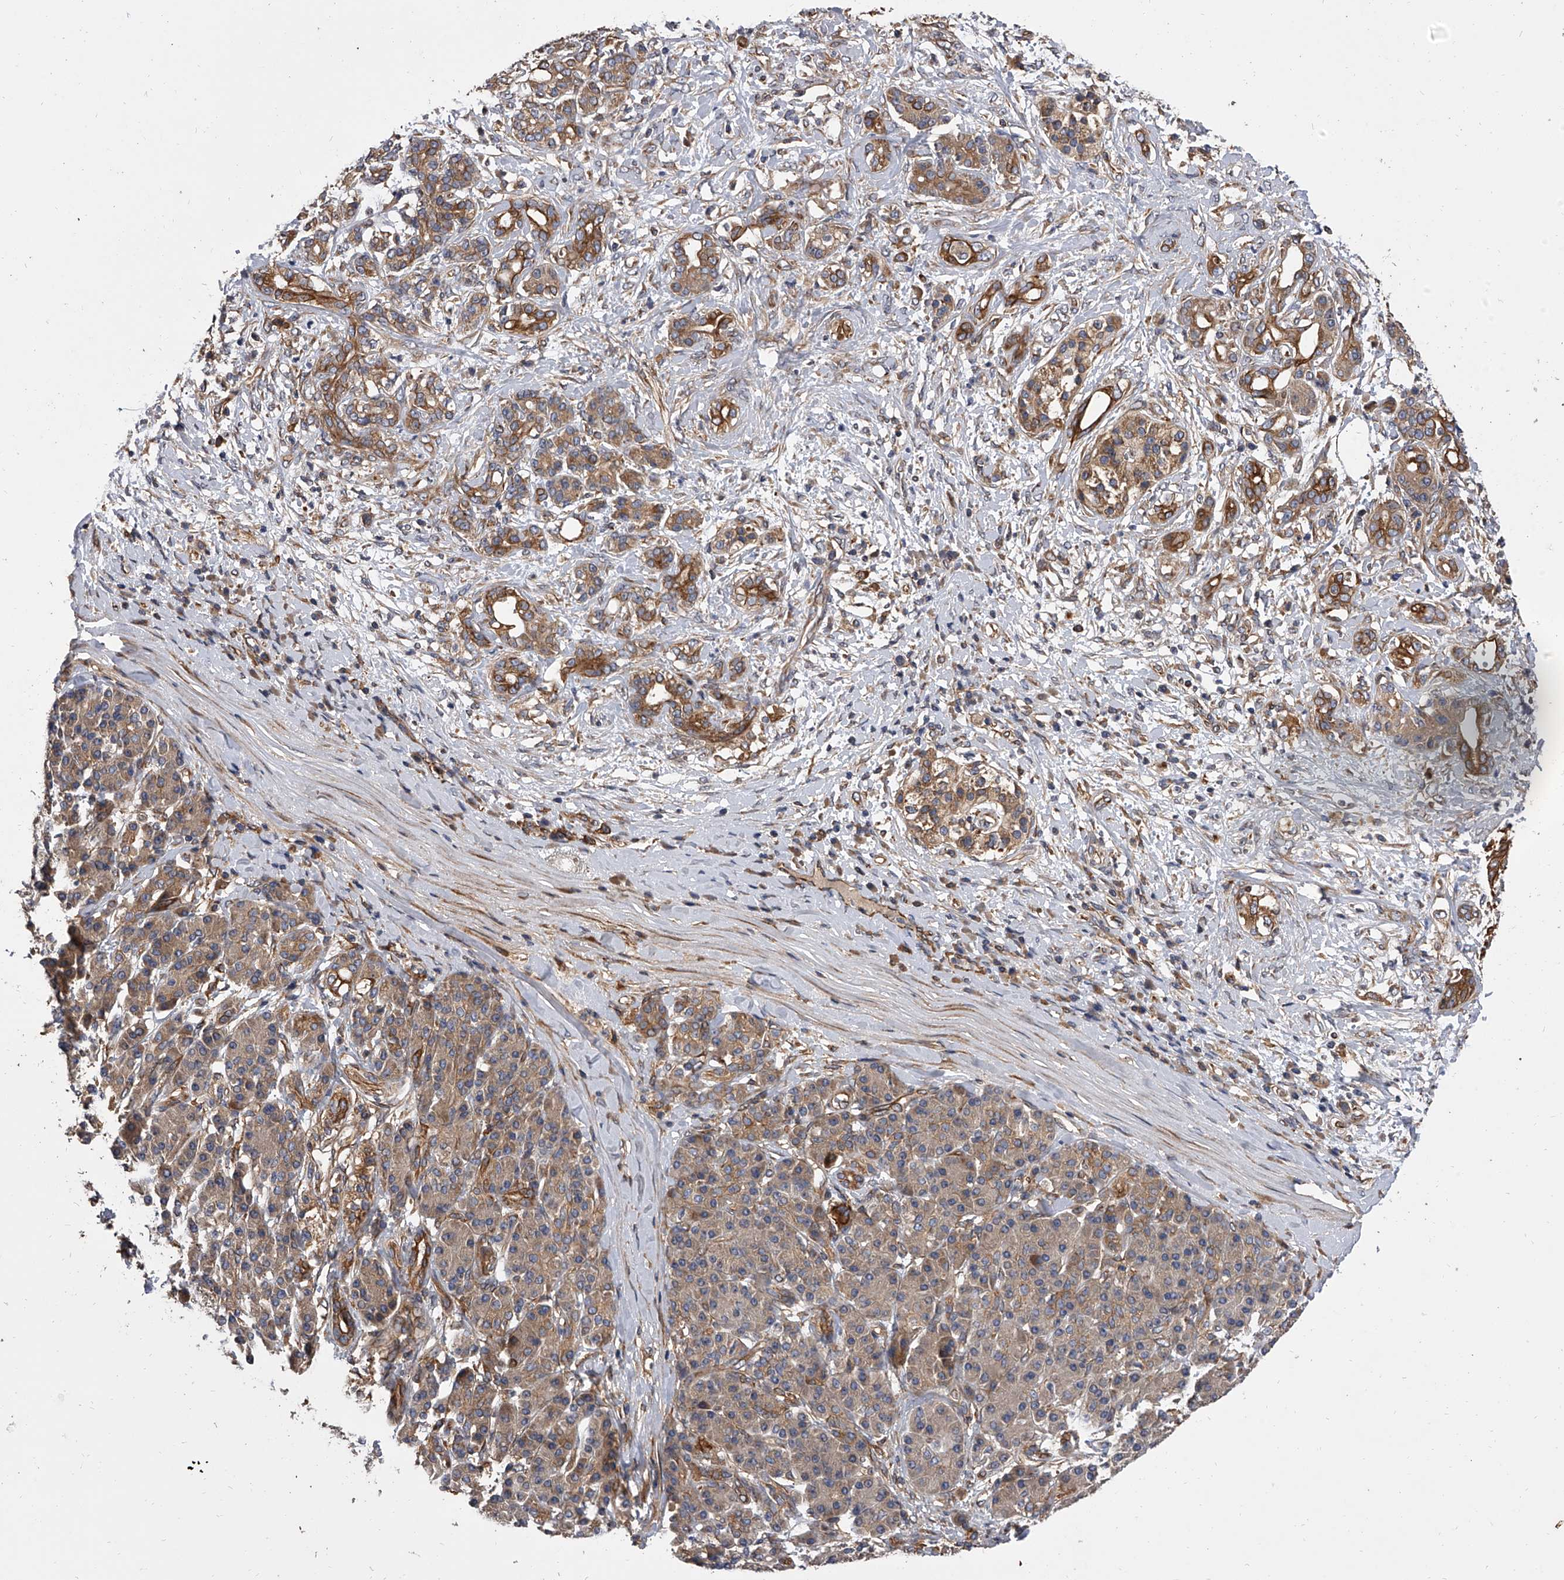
{"staining": {"intensity": "moderate", "quantity": "25%-75%", "location": "cytoplasmic/membranous"}, "tissue": "pancreatic cancer", "cell_type": "Tumor cells", "image_type": "cancer", "snomed": [{"axis": "morphology", "description": "Adenocarcinoma, NOS"}, {"axis": "topography", "description": "Pancreas"}], "caption": "Immunohistochemistry of human pancreatic cancer (adenocarcinoma) reveals medium levels of moderate cytoplasmic/membranous staining in about 25%-75% of tumor cells.", "gene": "EXOC4", "patient": {"sex": "female", "age": 56}}